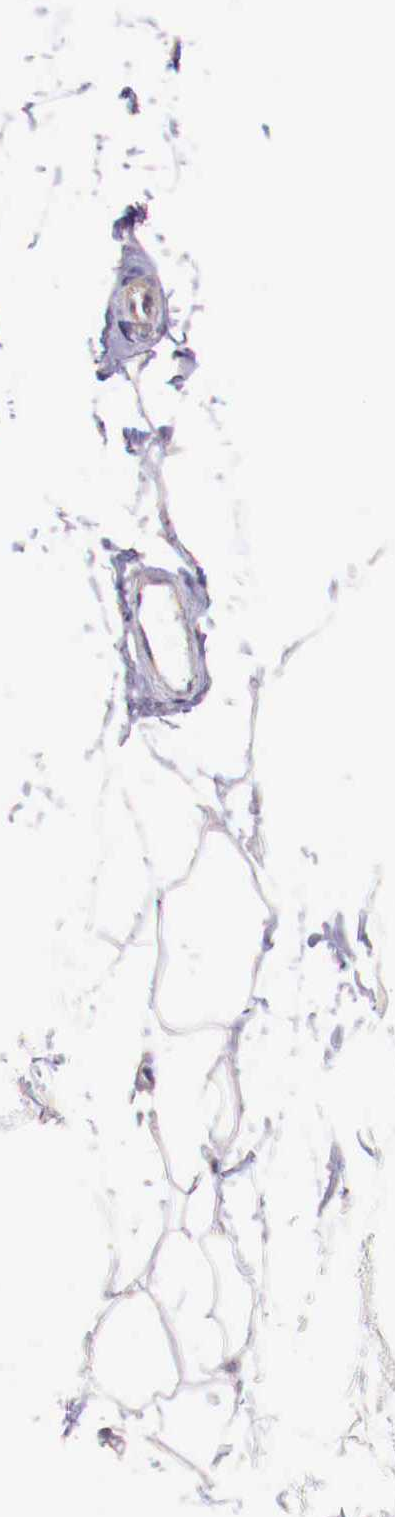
{"staining": {"intensity": "negative", "quantity": "none", "location": "none"}, "tissue": "adipose tissue", "cell_type": "Adipocytes", "image_type": "normal", "snomed": [{"axis": "morphology", "description": "Normal tissue, NOS"}, {"axis": "topography", "description": "Breast"}], "caption": "This is an immunohistochemistry micrograph of benign adipose tissue. There is no staining in adipocytes.", "gene": "GRIPAP1", "patient": {"sex": "female", "age": 45}}